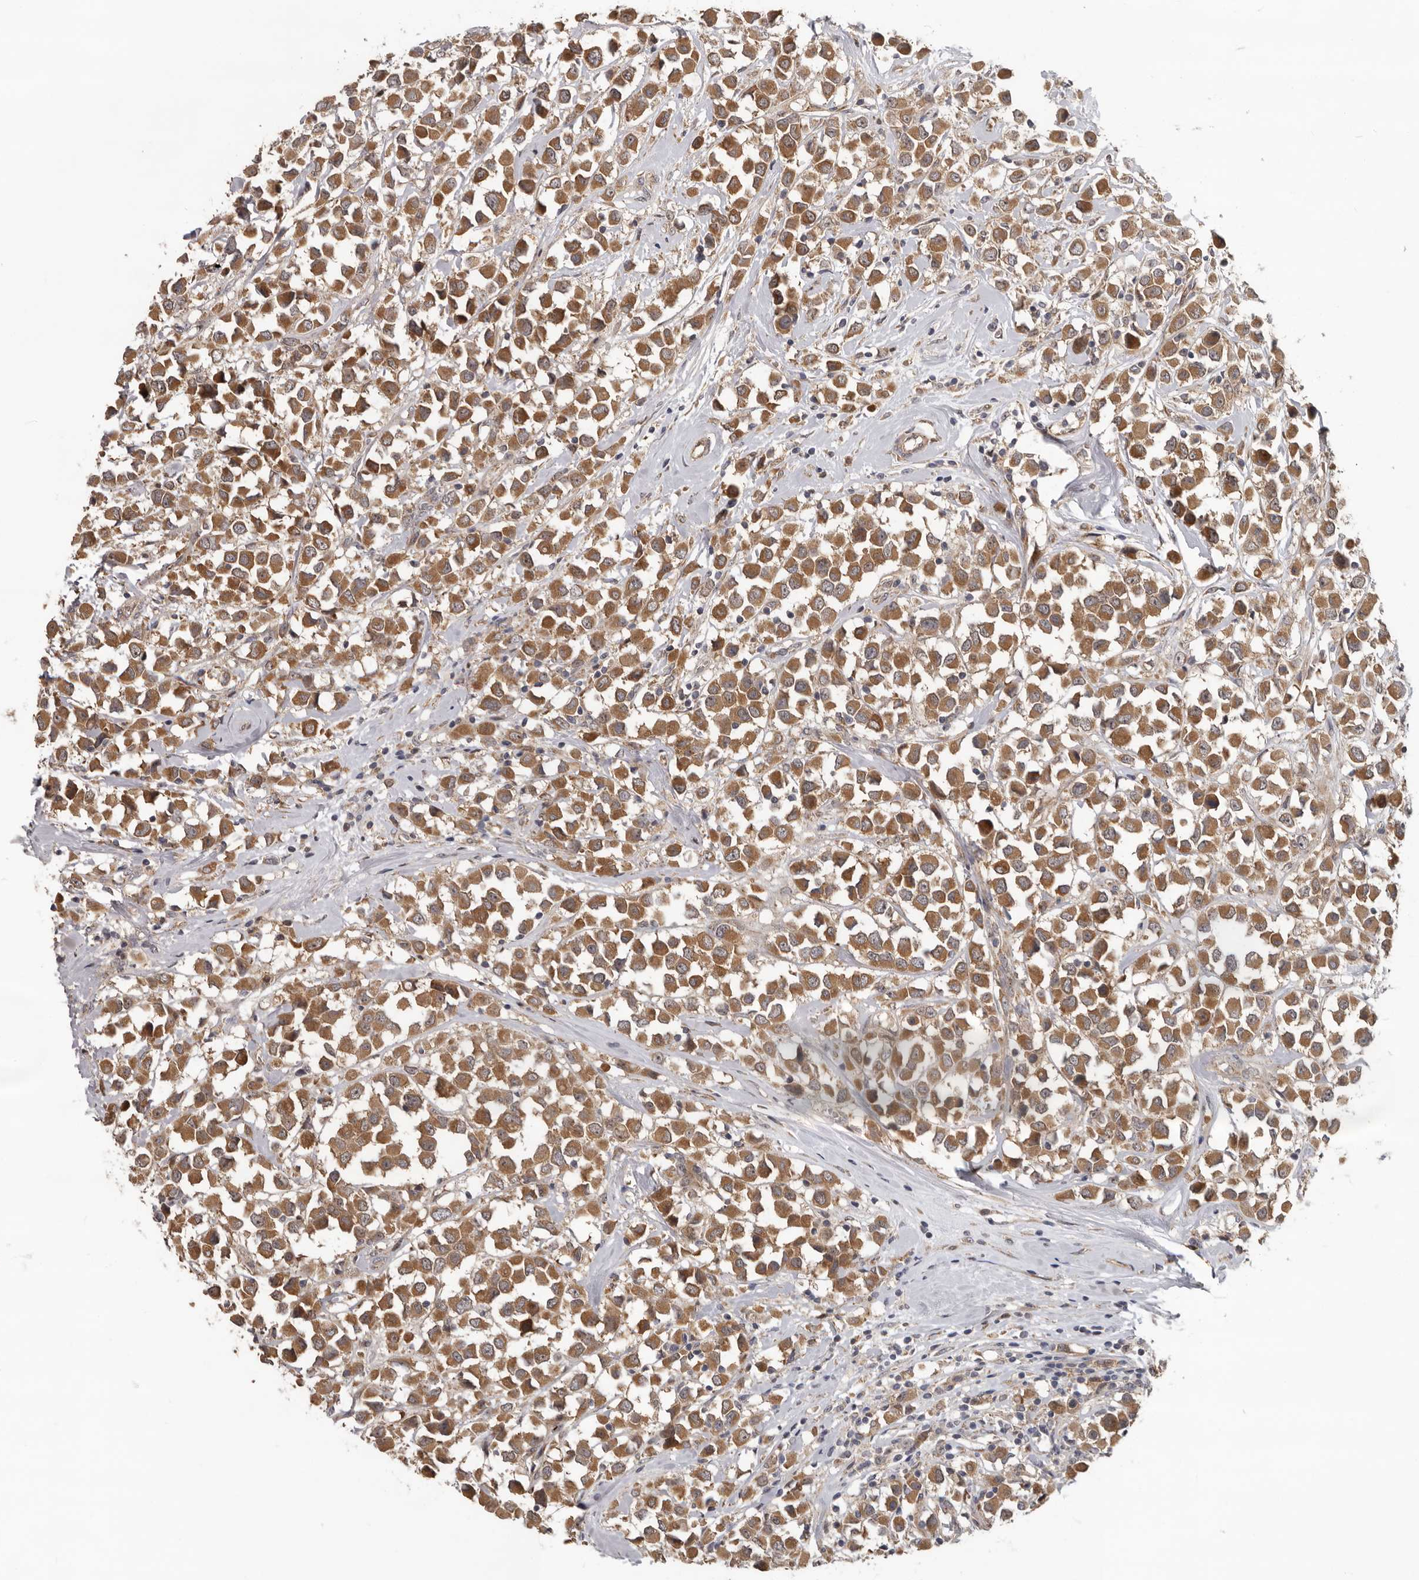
{"staining": {"intensity": "moderate", "quantity": ">75%", "location": "cytoplasmic/membranous"}, "tissue": "breast cancer", "cell_type": "Tumor cells", "image_type": "cancer", "snomed": [{"axis": "morphology", "description": "Duct carcinoma"}, {"axis": "topography", "description": "Breast"}], "caption": "IHC (DAB) staining of breast cancer (intraductal carcinoma) exhibits moderate cytoplasmic/membranous protein staining in about >75% of tumor cells.", "gene": "HINT3", "patient": {"sex": "female", "age": 61}}